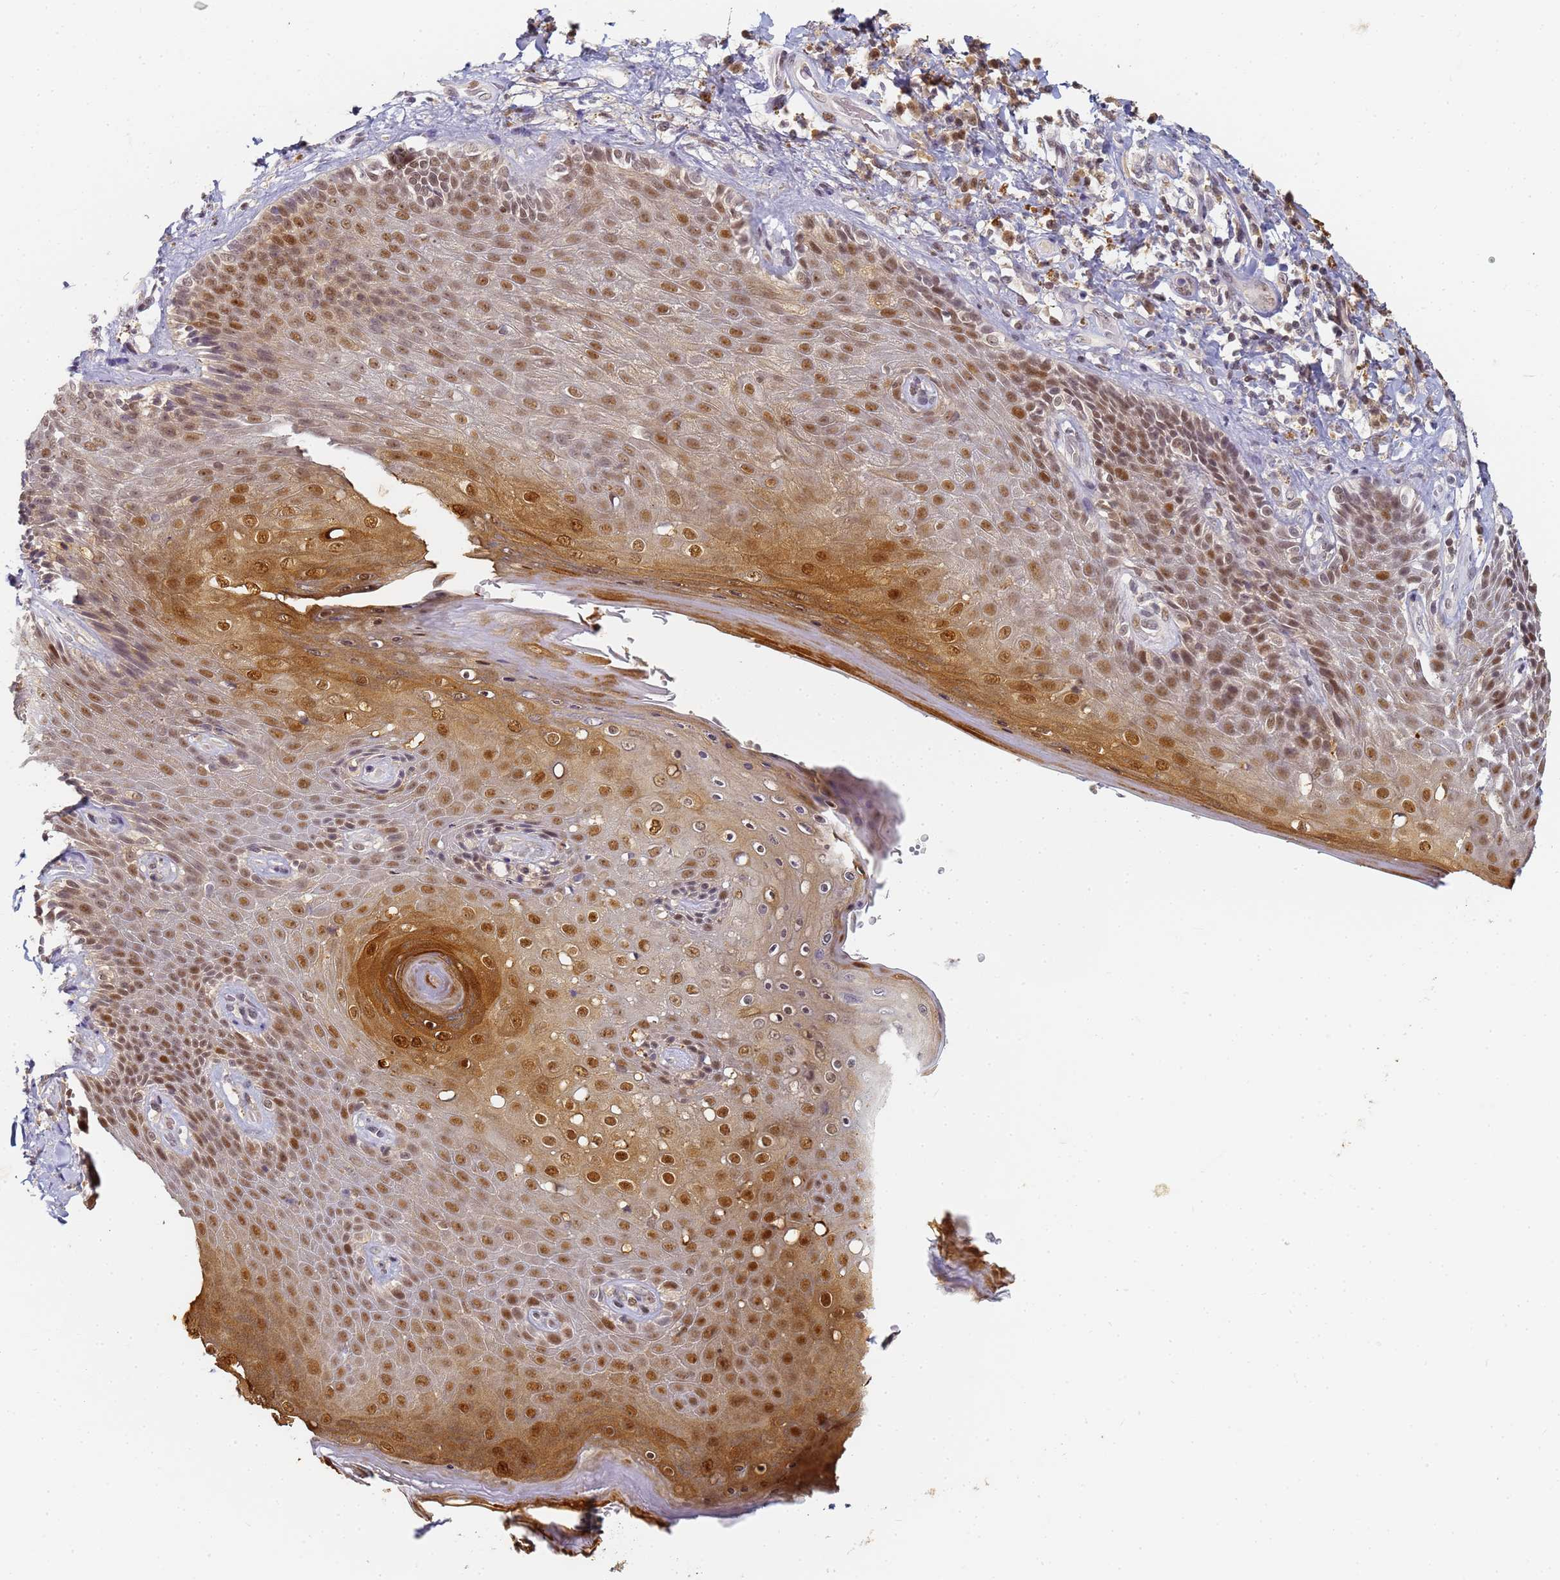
{"staining": {"intensity": "strong", "quantity": ">75%", "location": "cytoplasmic/membranous,nuclear"}, "tissue": "skin", "cell_type": "Epidermal cells", "image_type": "normal", "snomed": [{"axis": "morphology", "description": "Normal tissue, NOS"}, {"axis": "topography", "description": "Anal"}], "caption": "Protein analysis of normal skin exhibits strong cytoplasmic/membranous,nuclear expression in approximately >75% of epidermal cells.", "gene": "HMCES", "patient": {"sex": "female", "age": 89}}